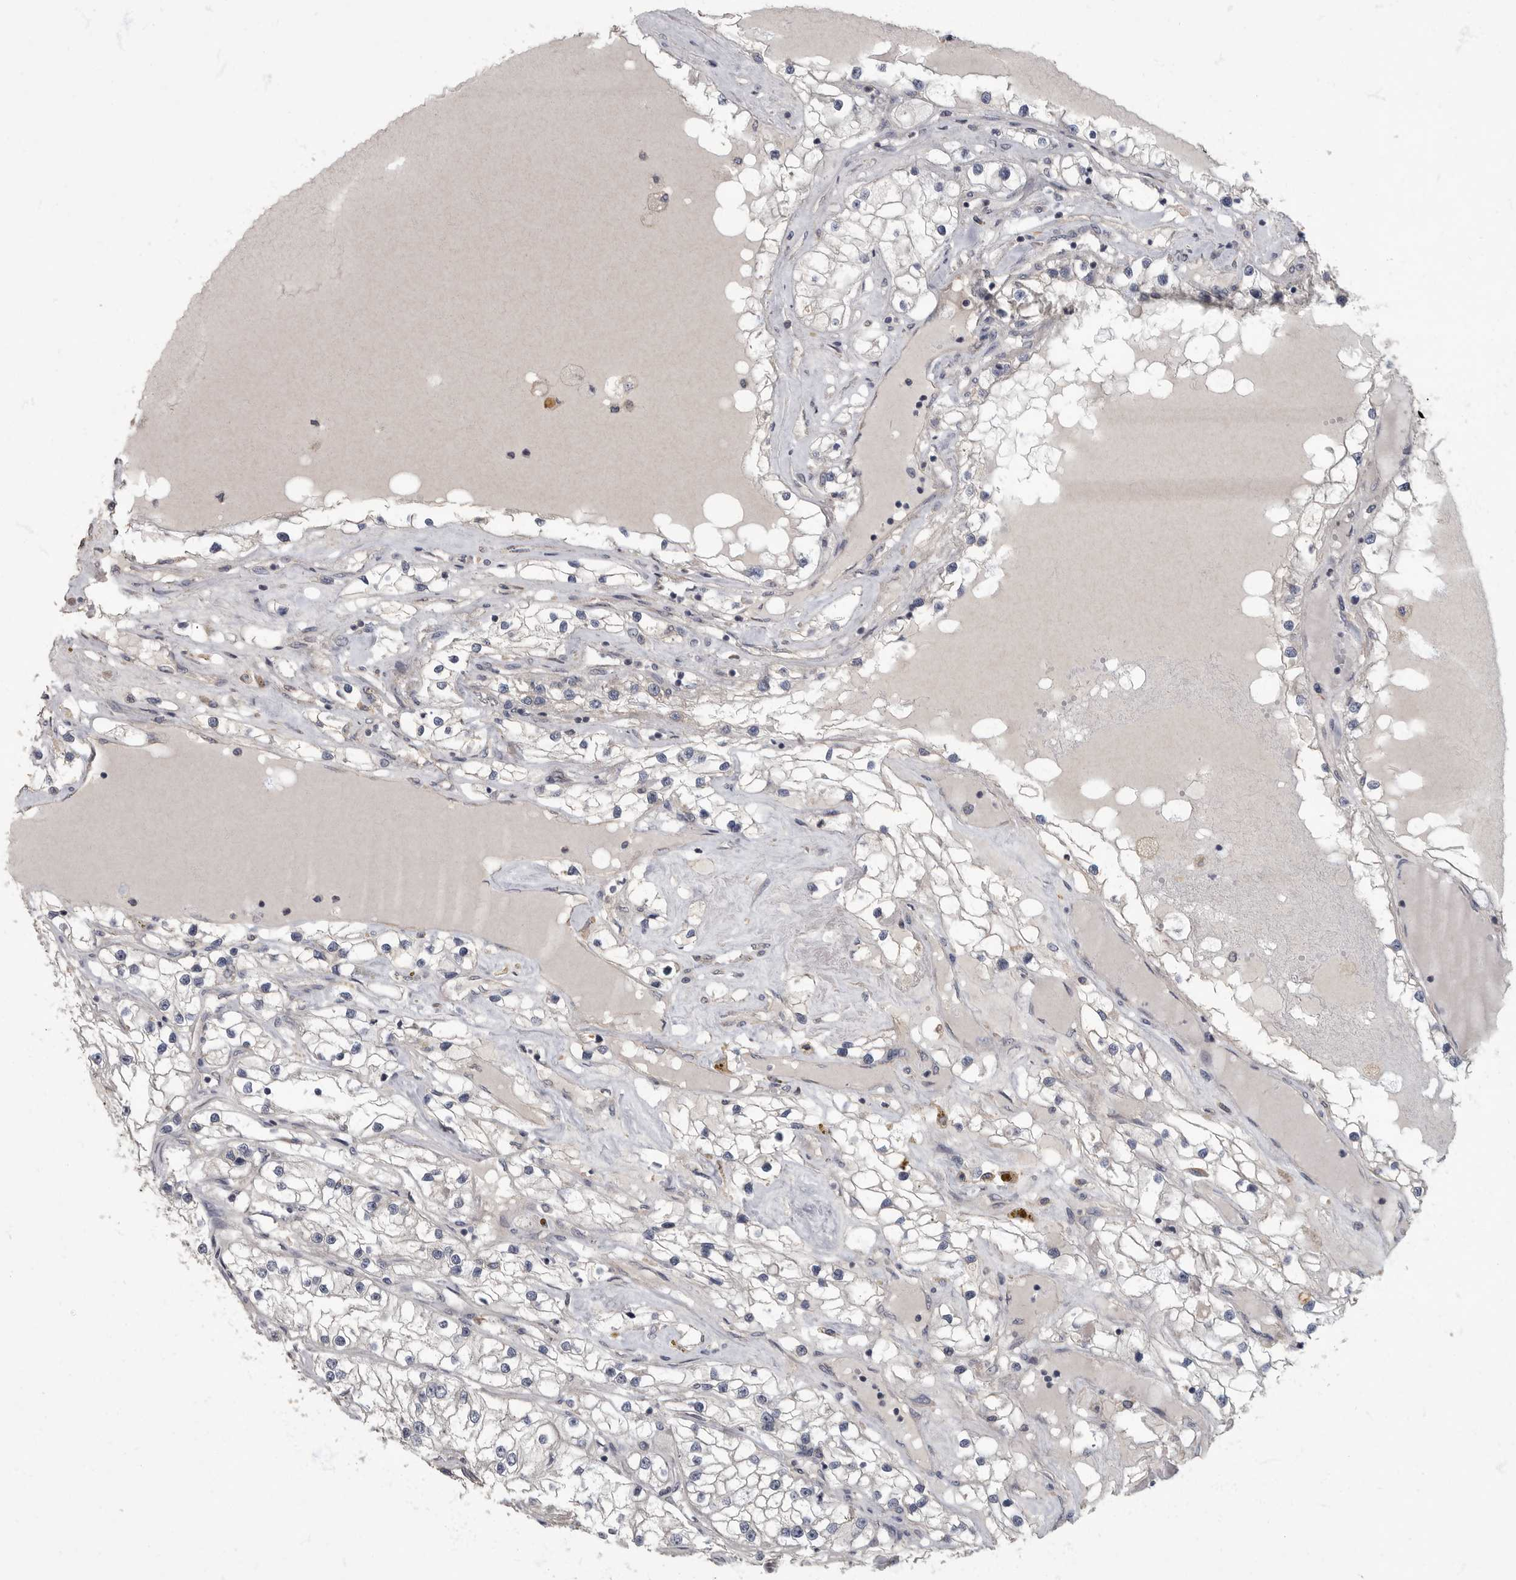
{"staining": {"intensity": "negative", "quantity": "none", "location": "none"}, "tissue": "renal cancer", "cell_type": "Tumor cells", "image_type": "cancer", "snomed": [{"axis": "morphology", "description": "Adenocarcinoma, NOS"}, {"axis": "topography", "description": "Kidney"}], "caption": "The micrograph demonstrates no staining of tumor cells in renal adenocarcinoma. (DAB (3,3'-diaminobenzidine) immunohistochemistry (IHC) visualized using brightfield microscopy, high magnification).", "gene": "PDK1", "patient": {"sex": "male", "age": 68}}